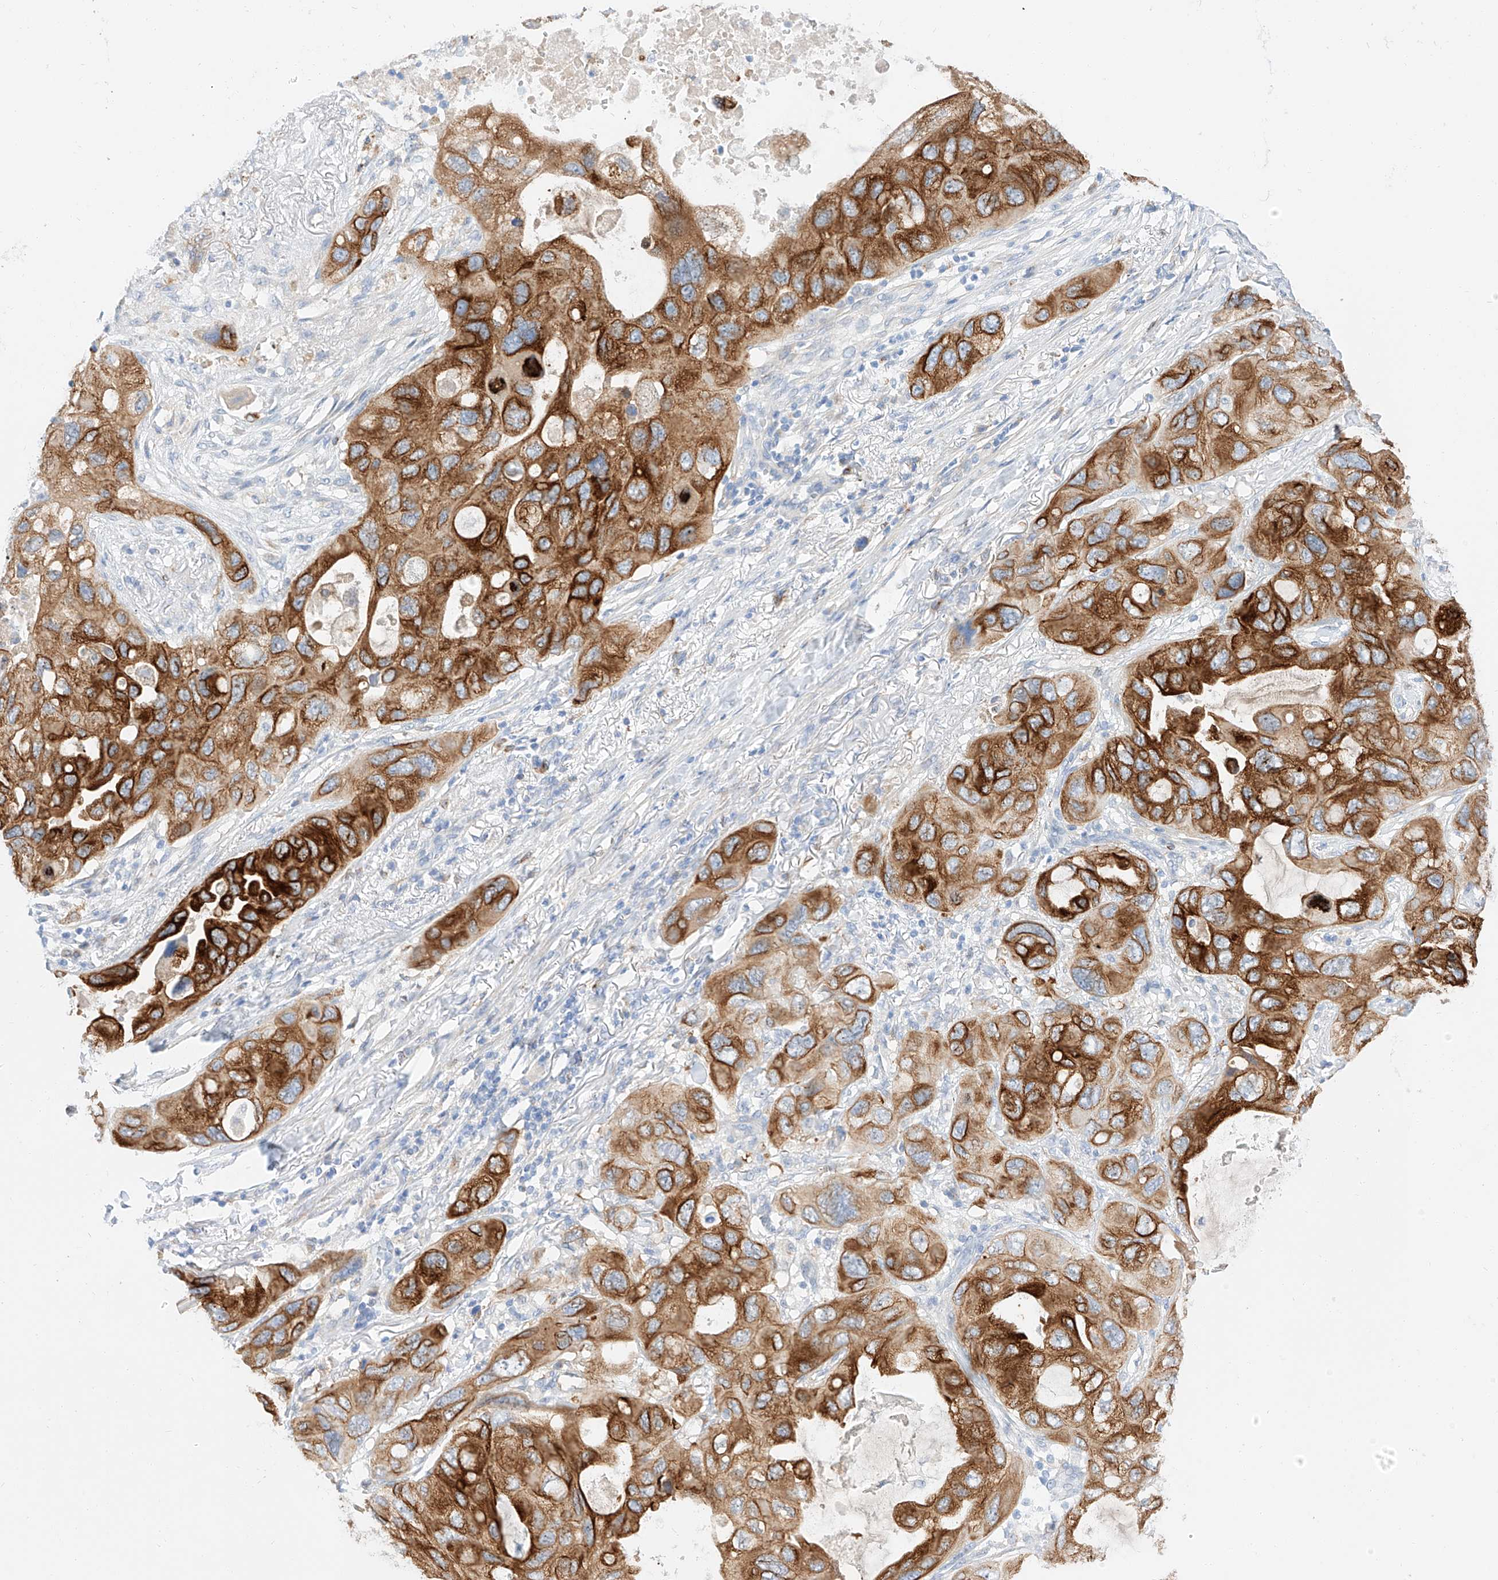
{"staining": {"intensity": "strong", "quantity": ">75%", "location": "cytoplasmic/membranous"}, "tissue": "lung cancer", "cell_type": "Tumor cells", "image_type": "cancer", "snomed": [{"axis": "morphology", "description": "Squamous cell carcinoma, NOS"}, {"axis": "topography", "description": "Lung"}], "caption": "A micrograph of human lung squamous cell carcinoma stained for a protein reveals strong cytoplasmic/membranous brown staining in tumor cells.", "gene": "MAP7", "patient": {"sex": "female", "age": 73}}